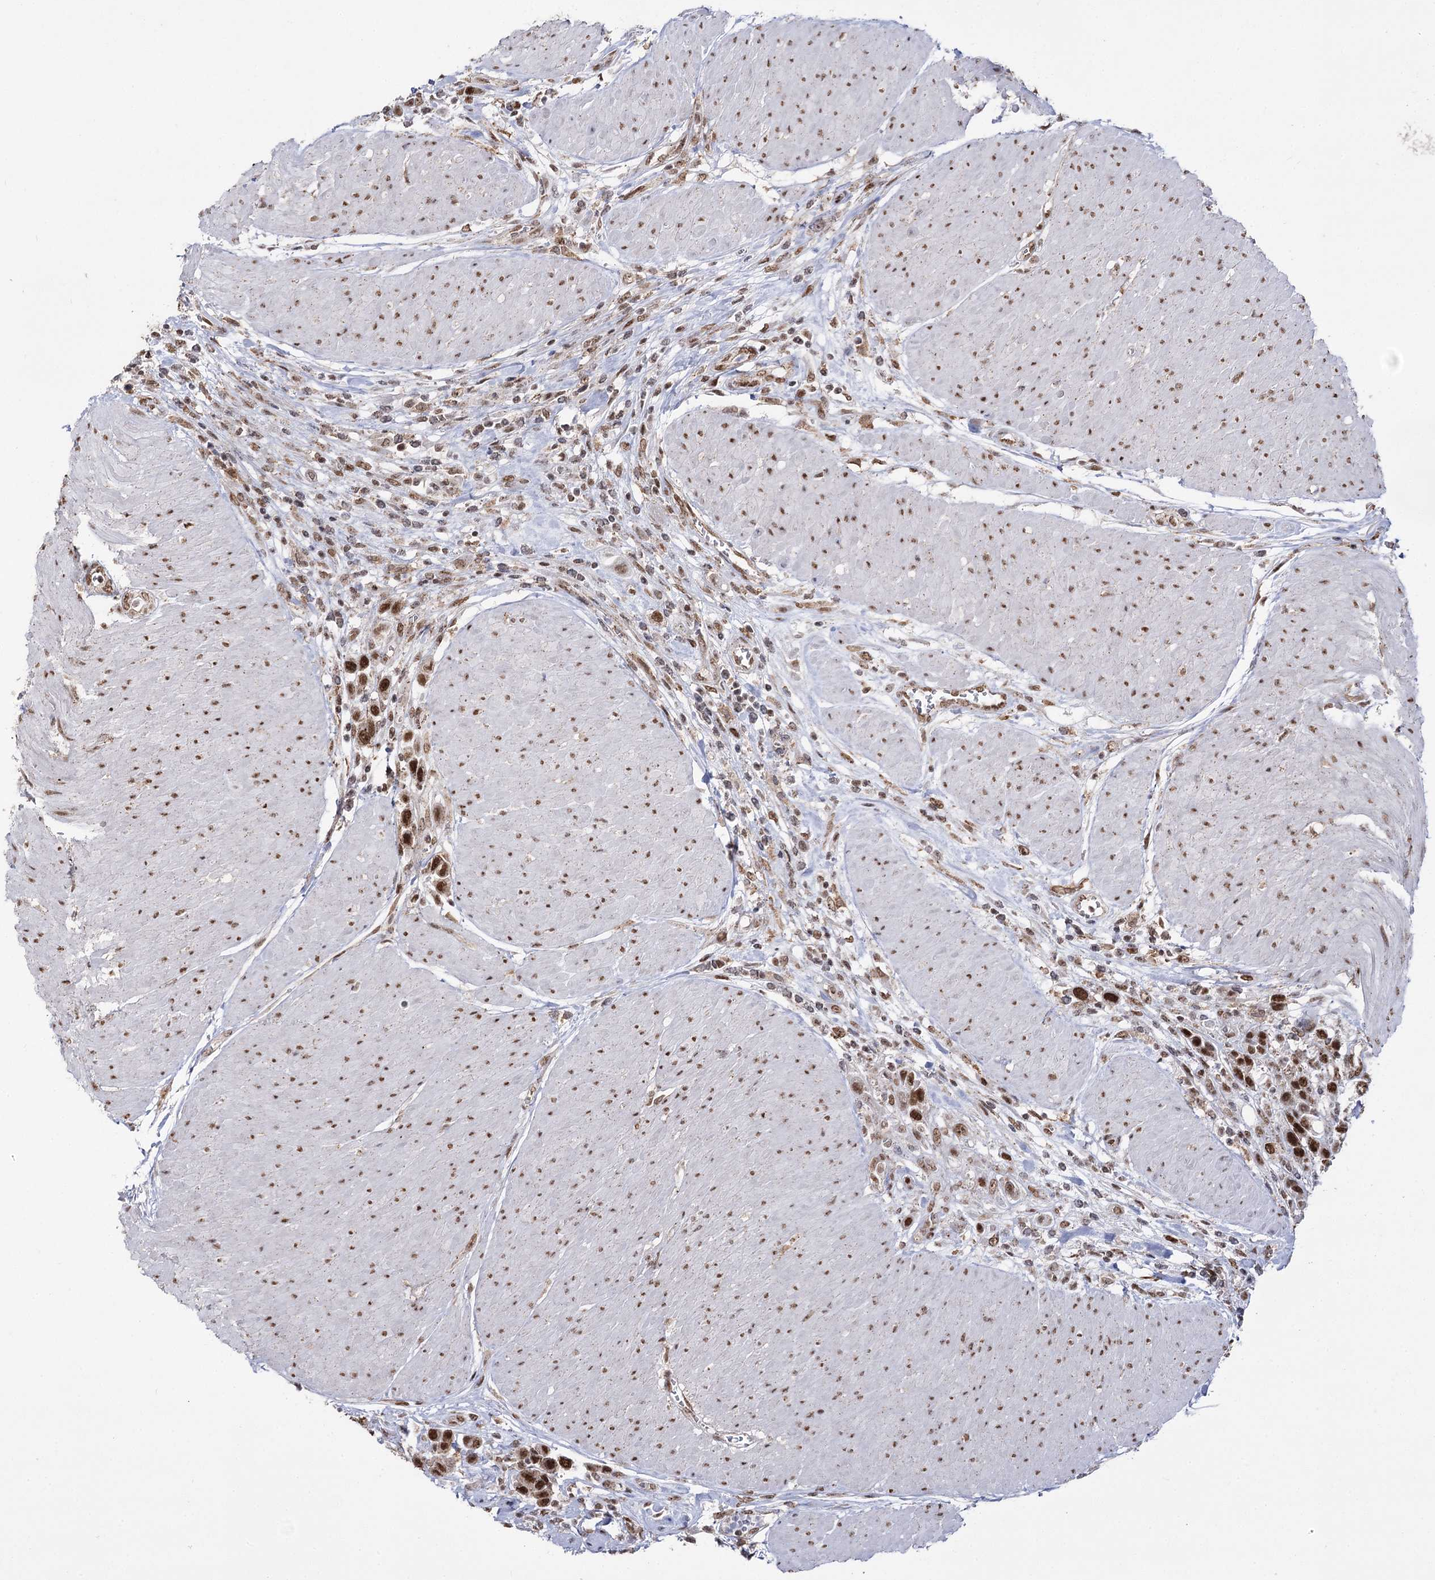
{"staining": {"intensity": "strong", "quantity": ">75%", "location": "nuclear"}, "tissue": "urothelial cancer", "cell_type": "Tumor cells", "image_type": "cancer", "snomed": [{"axis": "morphology", "description": "Urothelial carcinoma, High grade"}, {"axis": "topography", "description": "Urinary bladder"}], "caption": "An immunohistochemistry (IHC) photomicrograph of neoplastic tissue is shown. Protein staining in brown shows strong nuclear positivity in urothelial carcinoma (high-grade) within tumor cells. (Brightfield microscopy of DAB IHC at high magnification).", "gene": "VGLL4", "patient": {"sex": "male", "age": 50}}